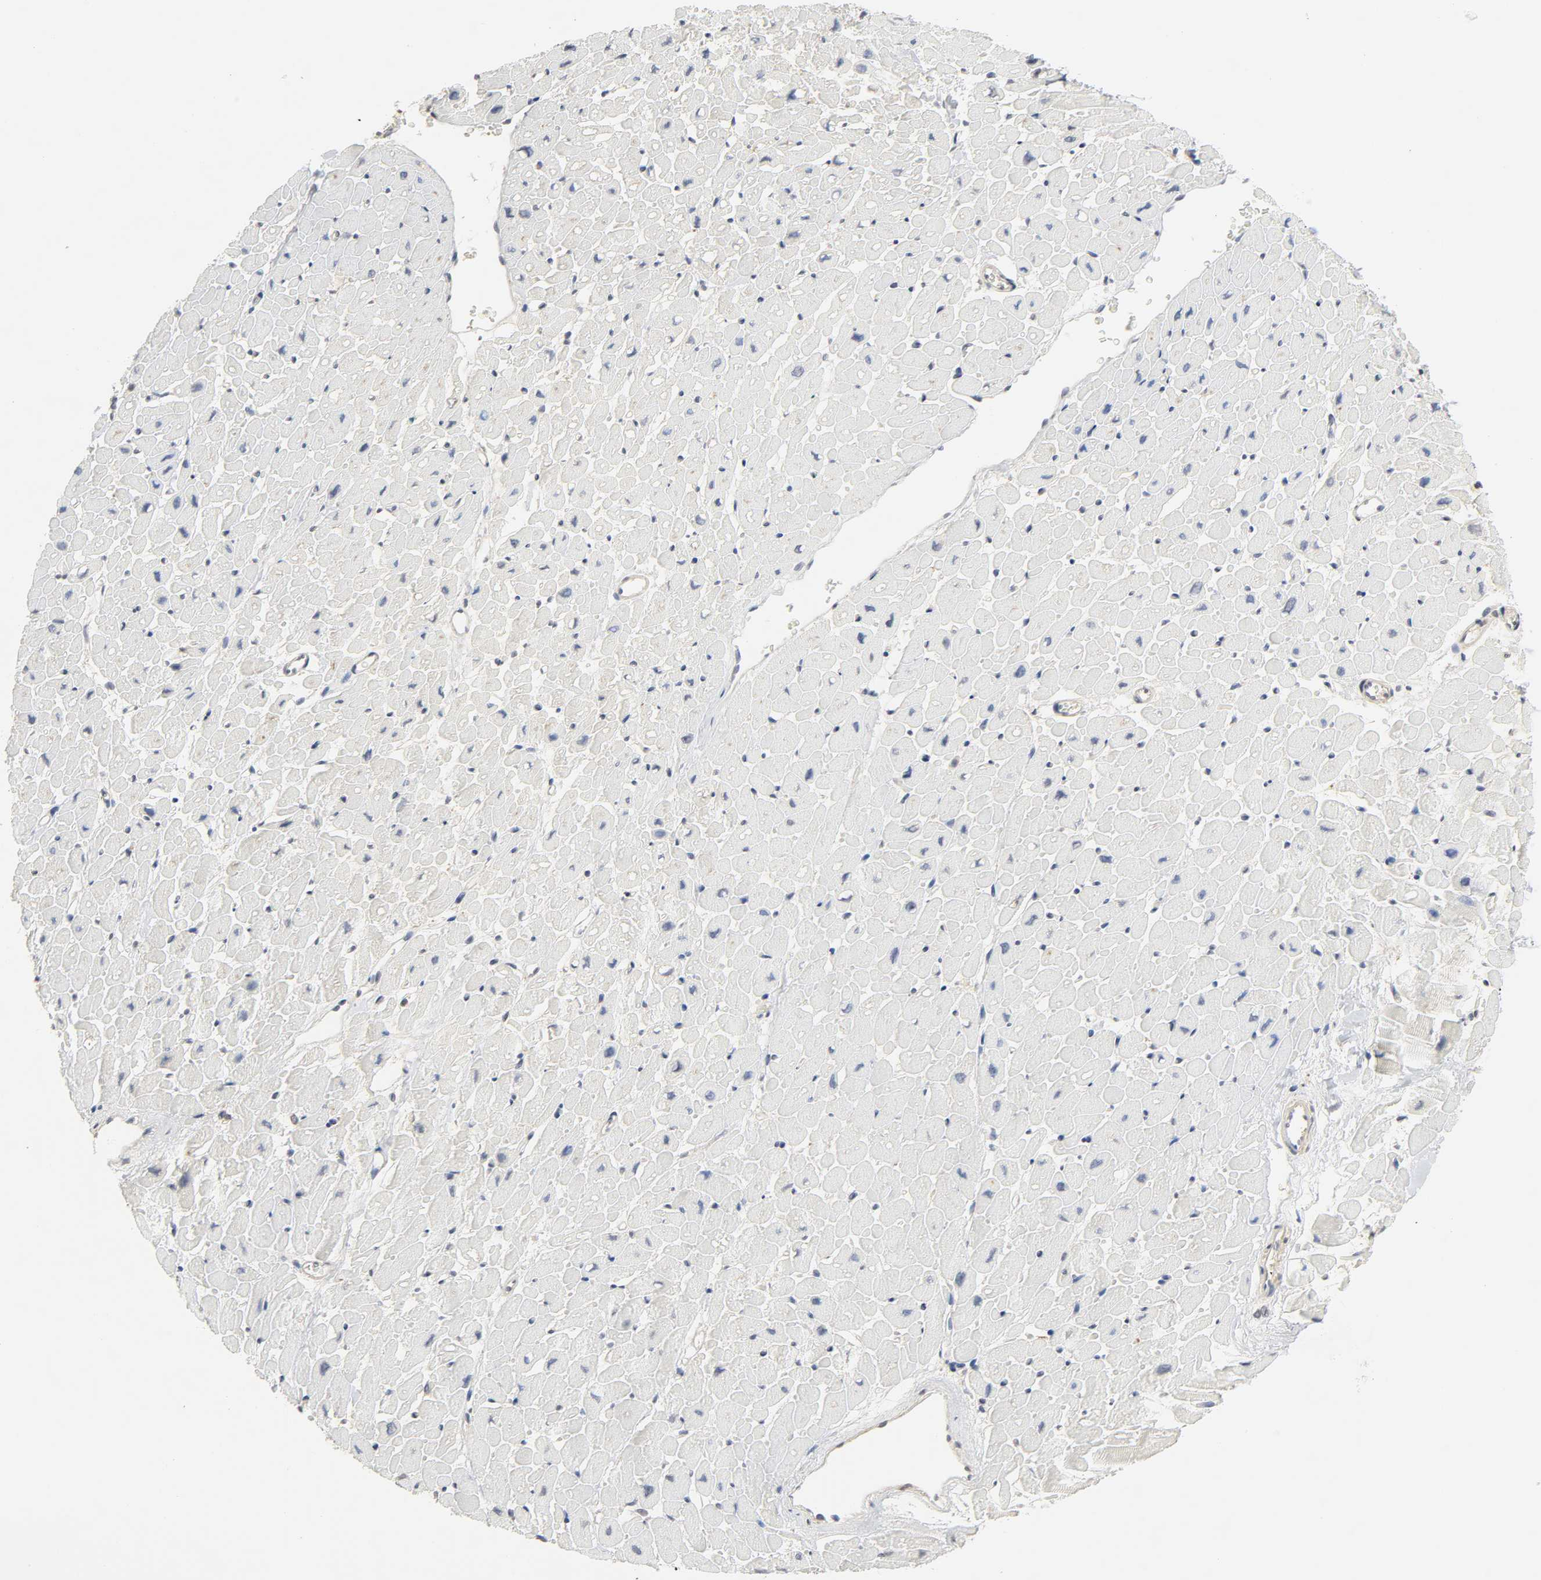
{"staining": {"intensity": "negative", "quantity": "none", "location": "none"}, "tissue": "heart muscle", "cell_type": "Cardiomyocytes", "image_type": "normal", "snomed": [{"axis": "morphology", "description": "Normal tissue, NOS"}, {"axis": "topography", "description": "Heart"}], "caption": "This is a photomicrograph of IHC staining of benign heart muscle, which shows no positivity in cardiomyocytes.", "gene": "MIF", "patient": {"sex": "male", "age": 45}}